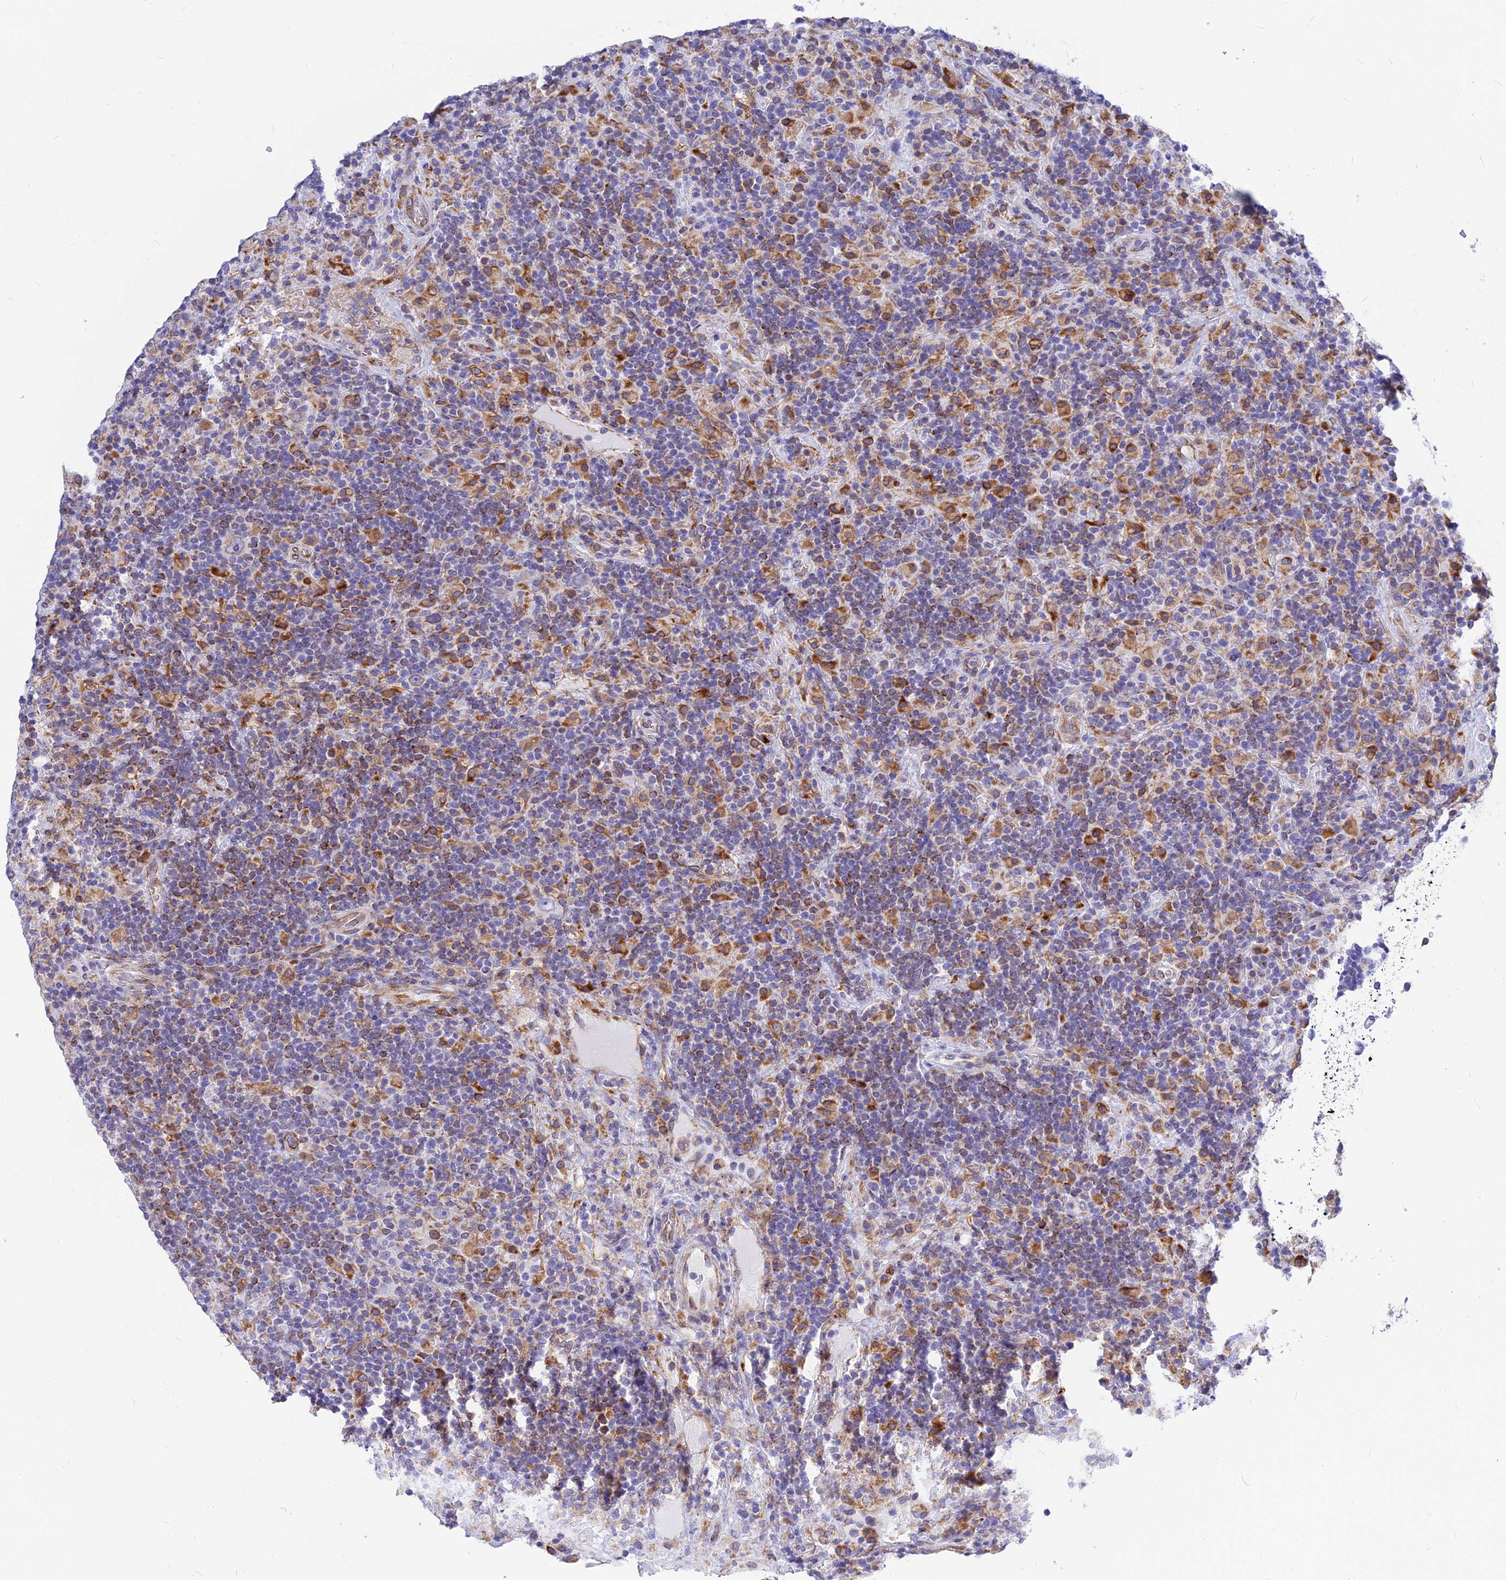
{"staining": {"intensity": "weak", "quantity": "25%-75%", "location": "cytoplasmic/membranous"}, "tissue": "lymphoma", "cell_type": "Tumor cells", "image_type": "cancer", "snomed": [{"axis": "morphology", "description": "Hodgkin's disease, NOS"}, {"axis": "topography", "description": "Lymph node"}], "caption": "Immunohistochemistry (IHC) (DAB (3,3'-diaminobenzidine)) staining of Hodgkin's disease exhibits weak cytoplasmic/membranous protein staining in about 25%-75% of tumor cells. Nuclei are stained in blue.", "gene": "CNOT6", "patient": {"sex": "male", "age": 70}}